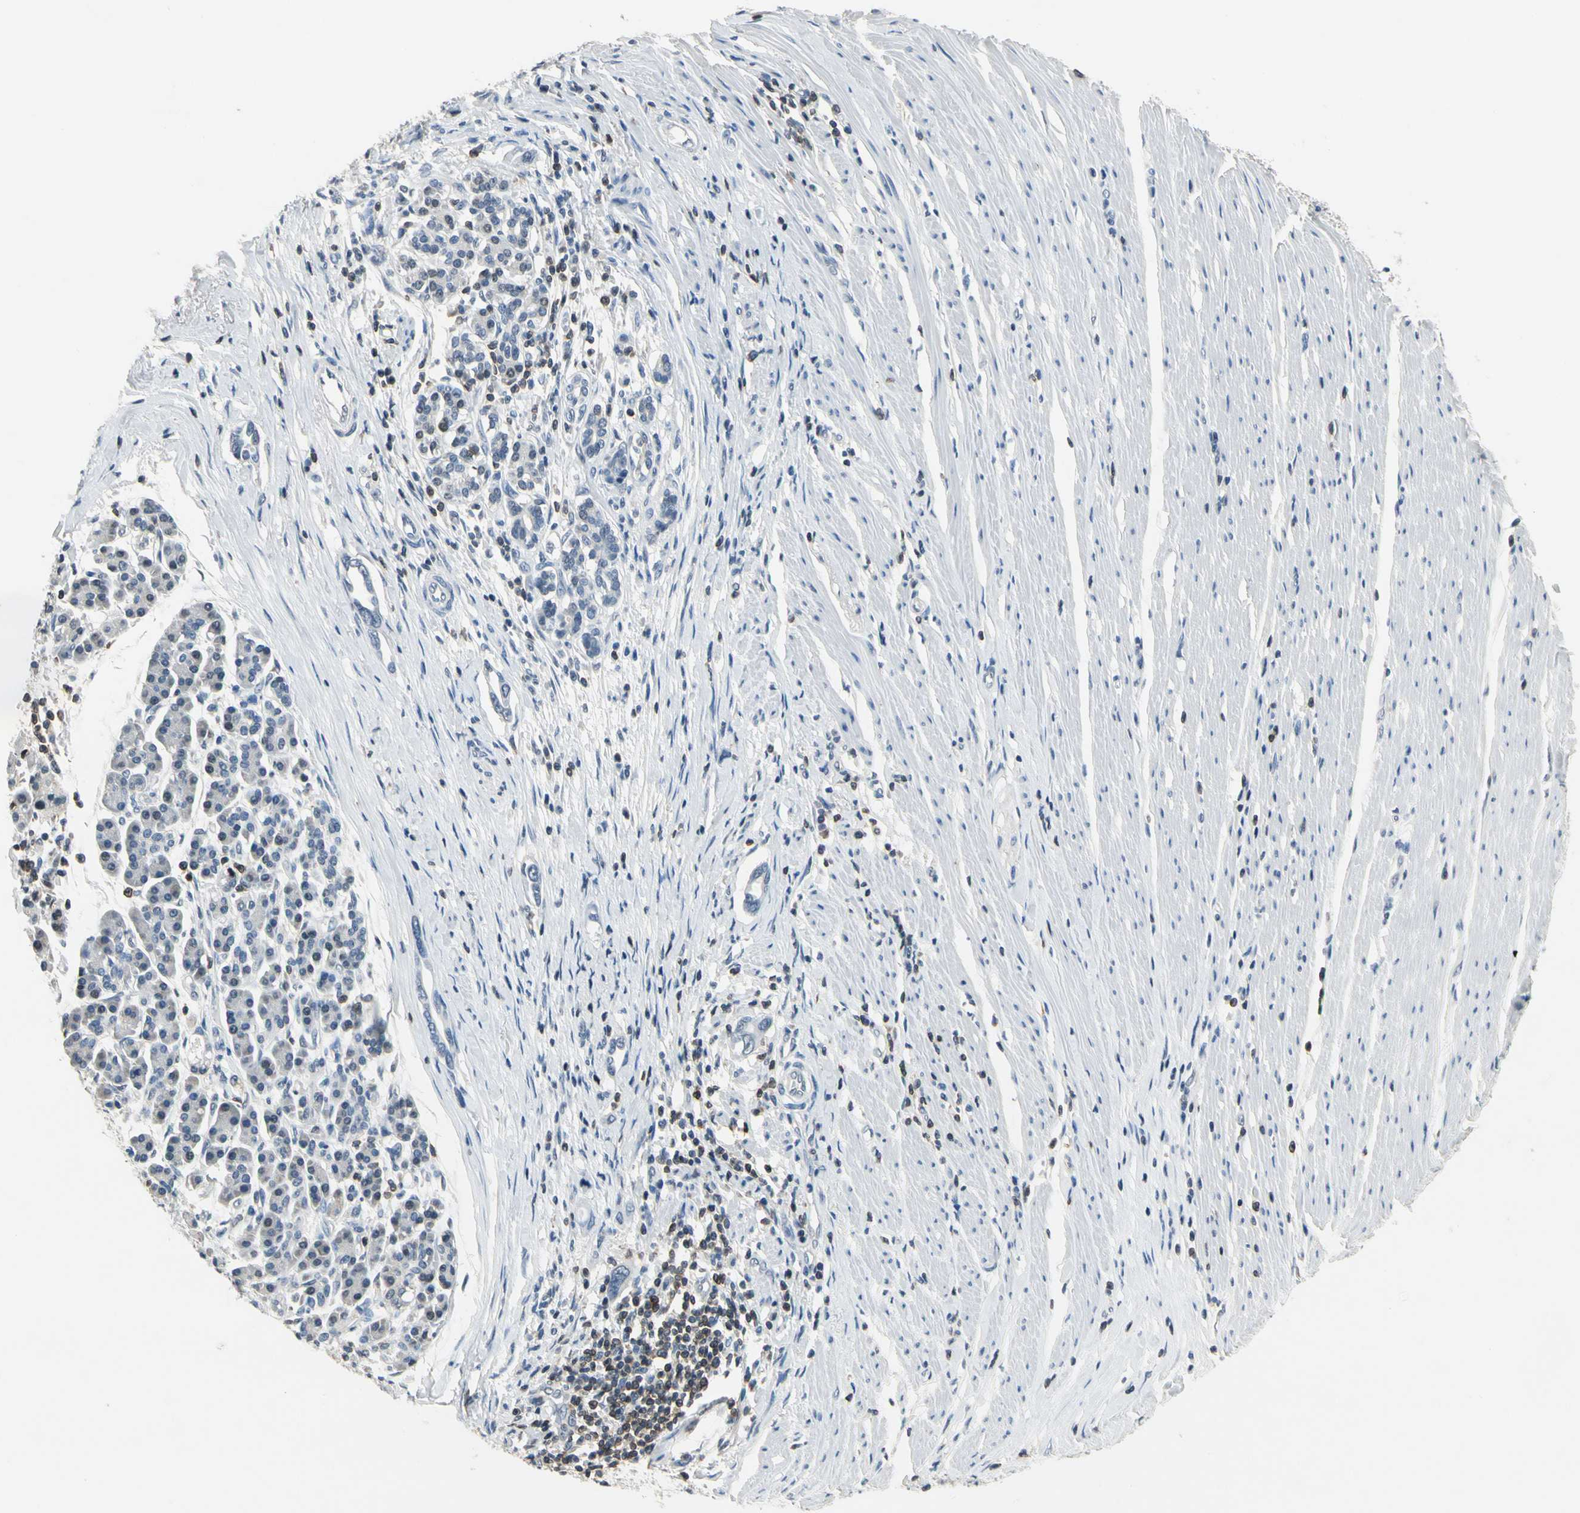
{"staining": {"intensity": "negative", "quantity": "none", "location": "none"}, "tissue": "pancreatic cancer", "cell_type": "Tumor cells", "image_type": "cancer", "snomed": [{"axis": "morphology", "description": "Adenocarcinoma, NOS"}, {"axis": "topography", "description": "Pancreas"}], "caption": "Immunohistochemistry (IHC) histopathology image of human pancreatic cancer stained for a protein (brown), which reveals no staining in tumor cells.", "gene": "NFATC2", "patient": {"sex": "female", "age": 57}}